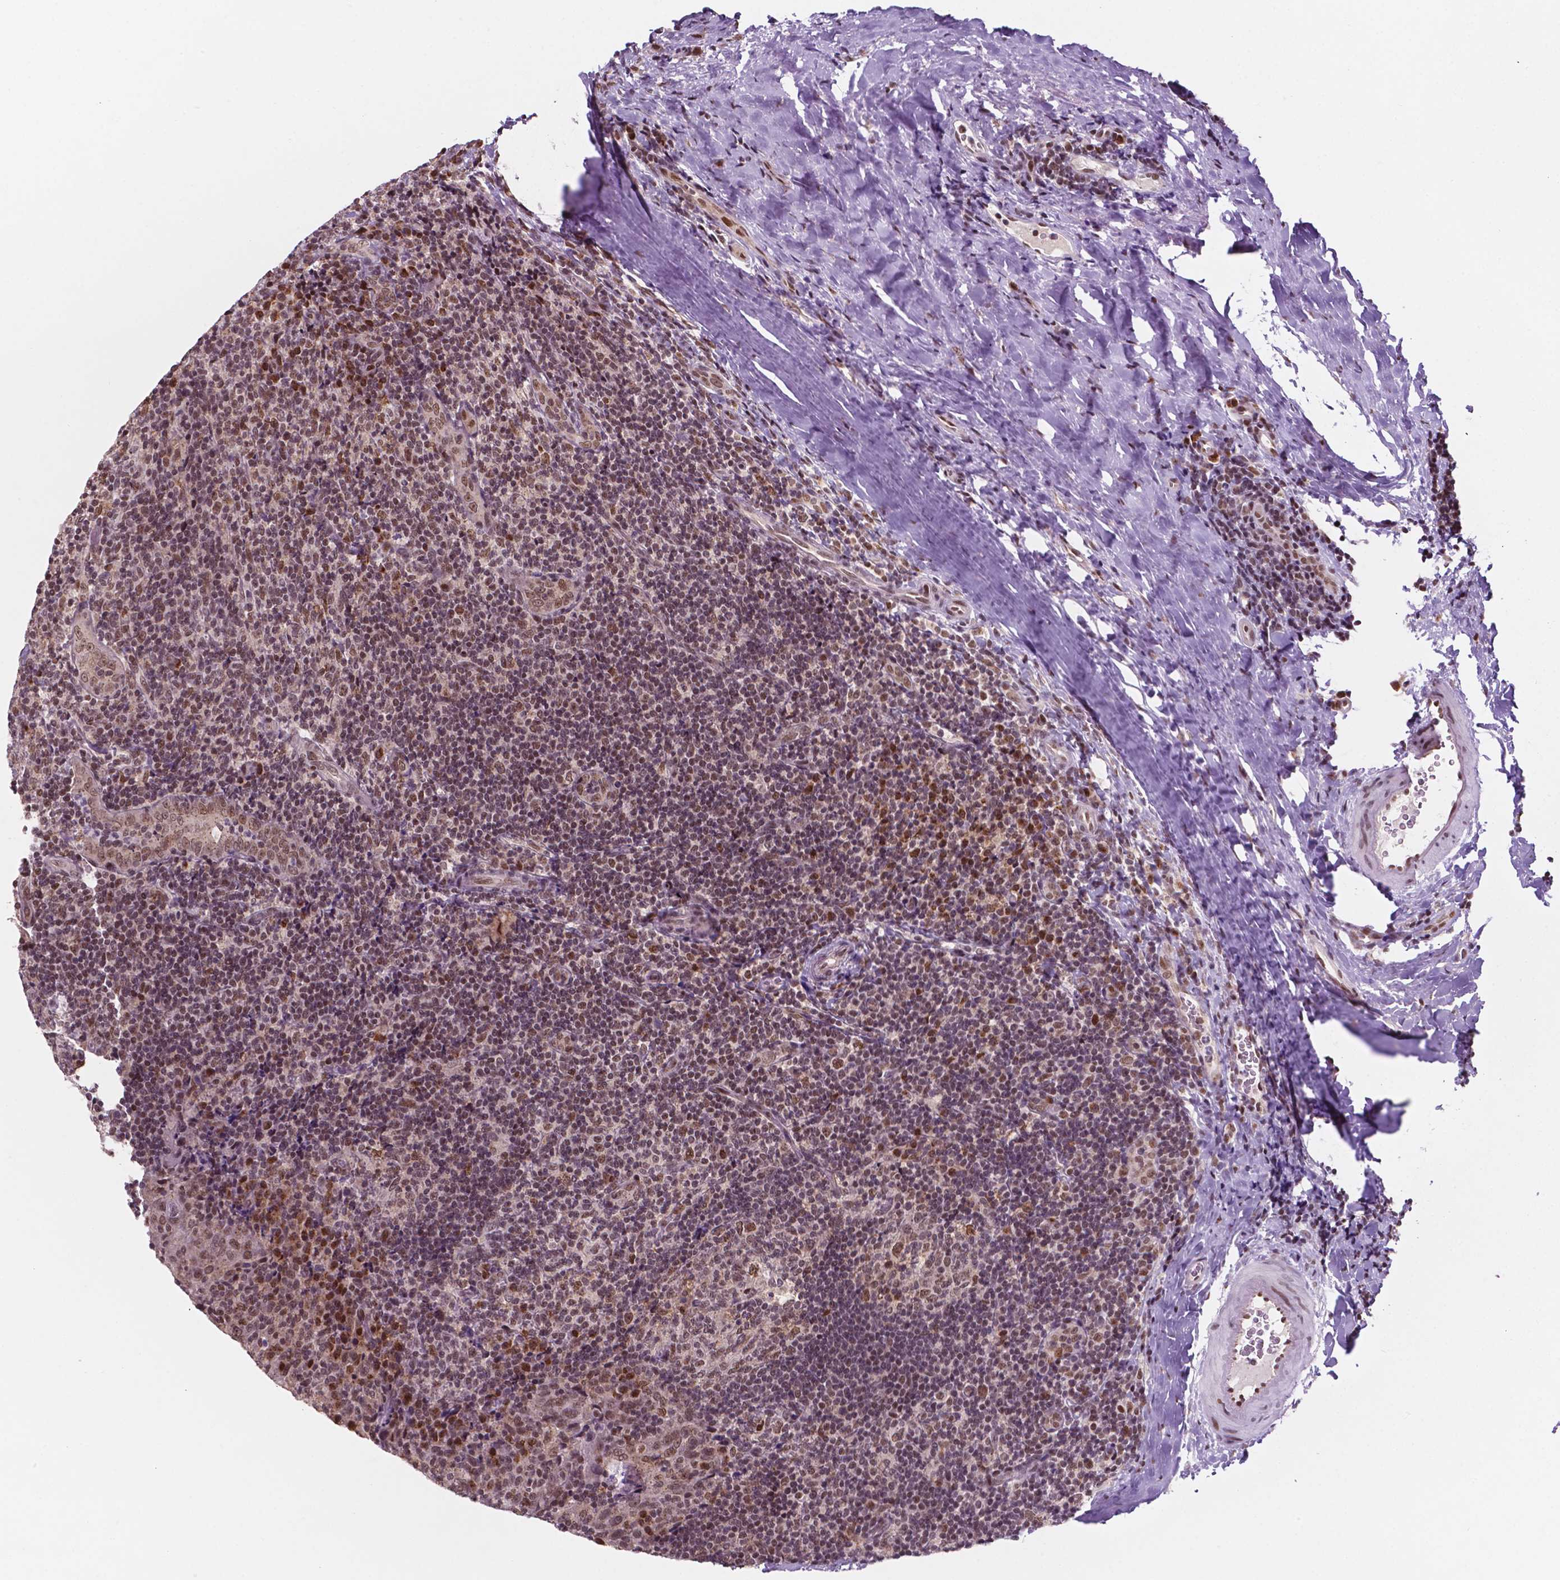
{"staining": {"intensity": "moderate", "quantity": "25%-75%", "location": "nuclear"}, "tissue": "tonsil", "cell_type": "Germinal center cells", "image_type": "normal", "snomed": [{"axis": "morphology", "description": "Normal tissue, NOS"}, {"axis": "topography", "description": "Tonsil"}], "caption": "Protein staining of normal tonsil exhibits moderate nuclear expression in about 25%-75% of germinal center cells.", "gene": "PER2", "patient": {"sex": "male", "age": 17}}